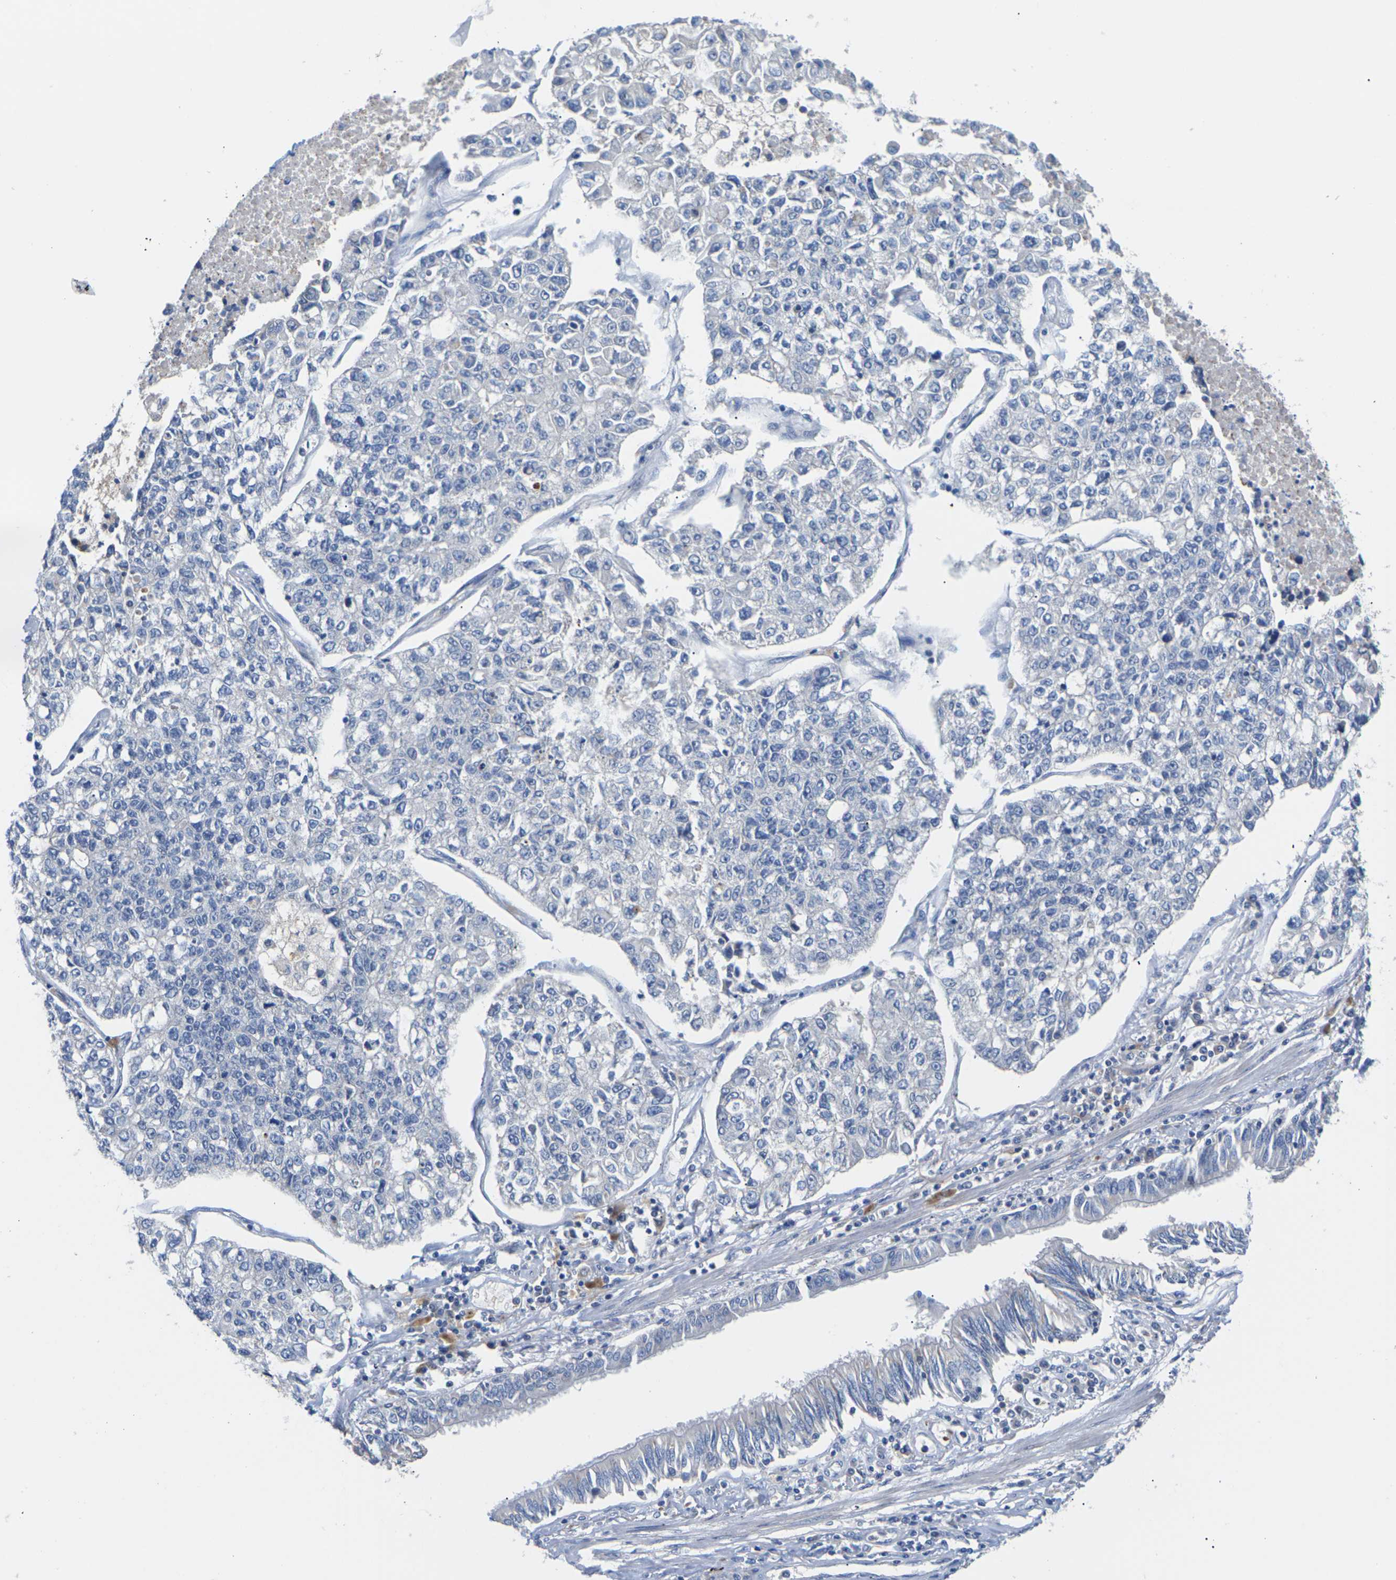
{"staining": {"intensity": "negative", "quantity": "none", "location": "none"}, "tissue": "lung cancer", "cell_type": "Tumor cells", "image_type": "cancer", "snomed": [{"axis": "morphology", "description": "Adenocarcinoma, NOS"}, {"axis": "topography", "description": "Lung"}], "caption": "Immunohistochemical staining of human lung cancer reveals no significant expression in tumor cells.", "gene": "TMCO4", "patient": {"sex": "male", "age": 49}}